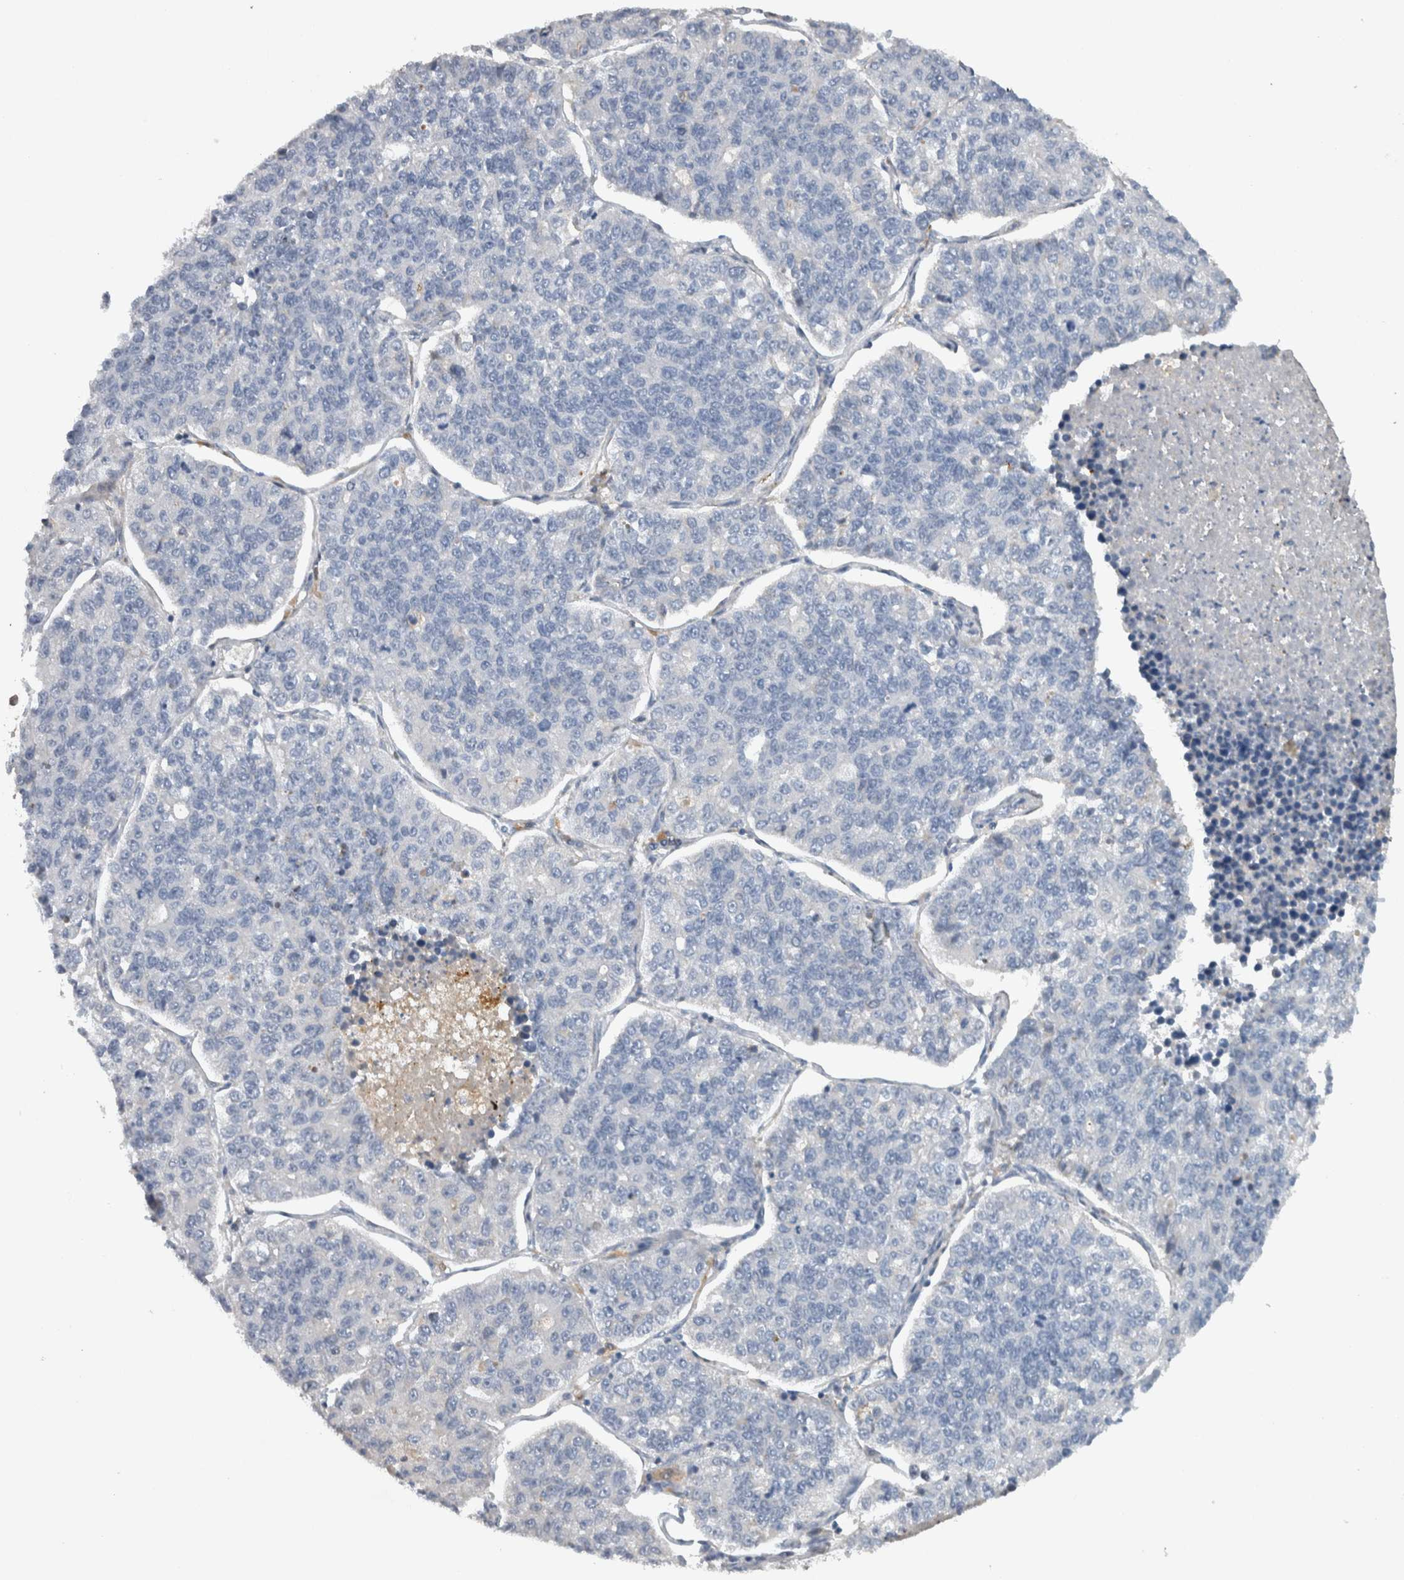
{"staining": {"intensity": "negative", "quantity": "none", "location": "none"}, "tissue": "lung cancer", "cell_type": "Tumor cells", "image_type": "cancer", "snomed": [{"axis": "morphology", "description": "Adenocarcinoma, NOS"}, {"axis": "topography", "description": "Lung"}], "caption": "There is no significant expression in tumor cells of lung cancer (adenocarcinoma). The staining is performed using DAB brown chromogen with nuclei counter-stained in using hematoxylin.", "gene": "HEXD", "patient": {"sex": "male", "age": 49}}